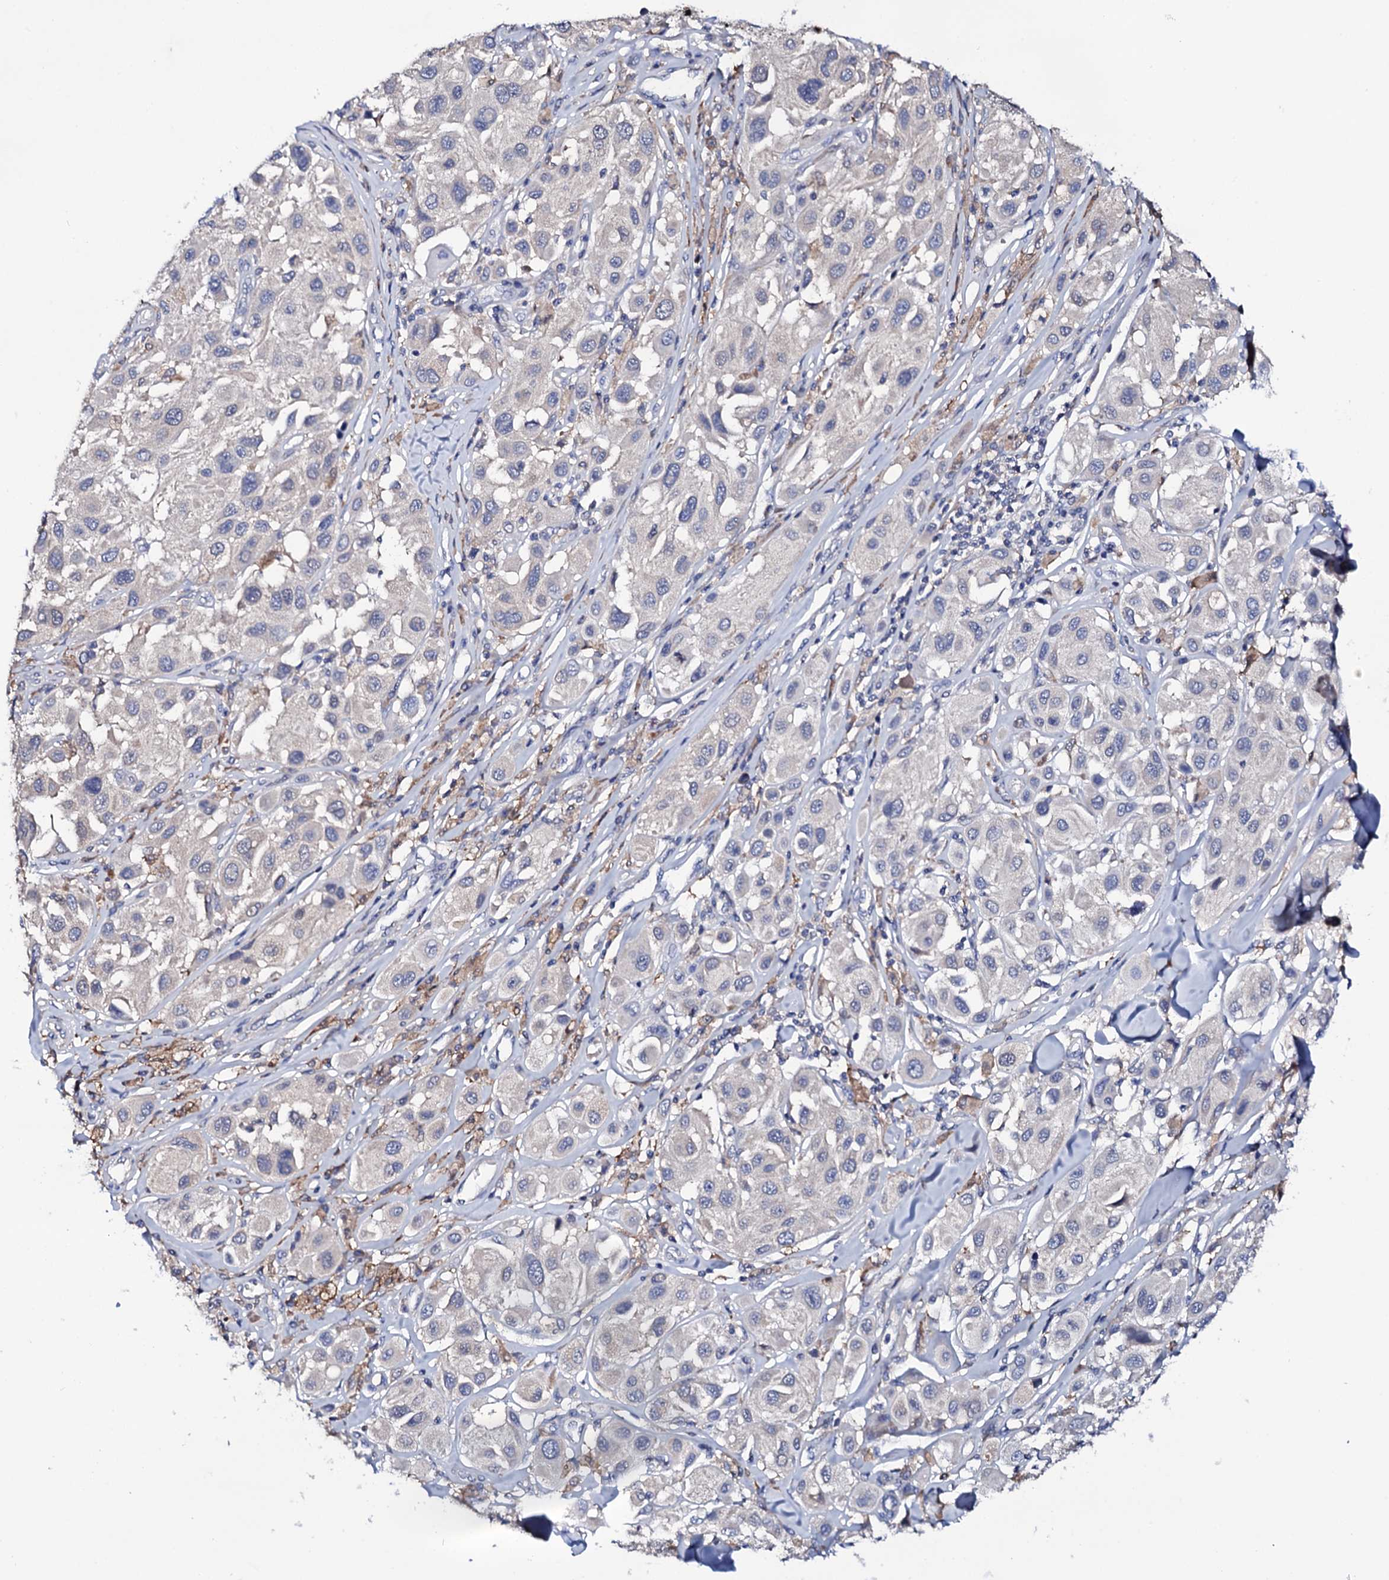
{"staining": {"intensity": "negative", "quantity": "none", "location": "none"}, "tissue": "melanoma", "cell_type": "Tumor cells", "image_type": "cancer", "snomed": [{"axis": "morphology", "description": "Malignant melanoma, Metastatic site"}, {"axis": "topography", "description": "Skin"}], "caption": "IHC of melanoma shows no expression in tumor cells.", "gene": "TCAF2", "patient": {"sex": "male", "age": 41}}